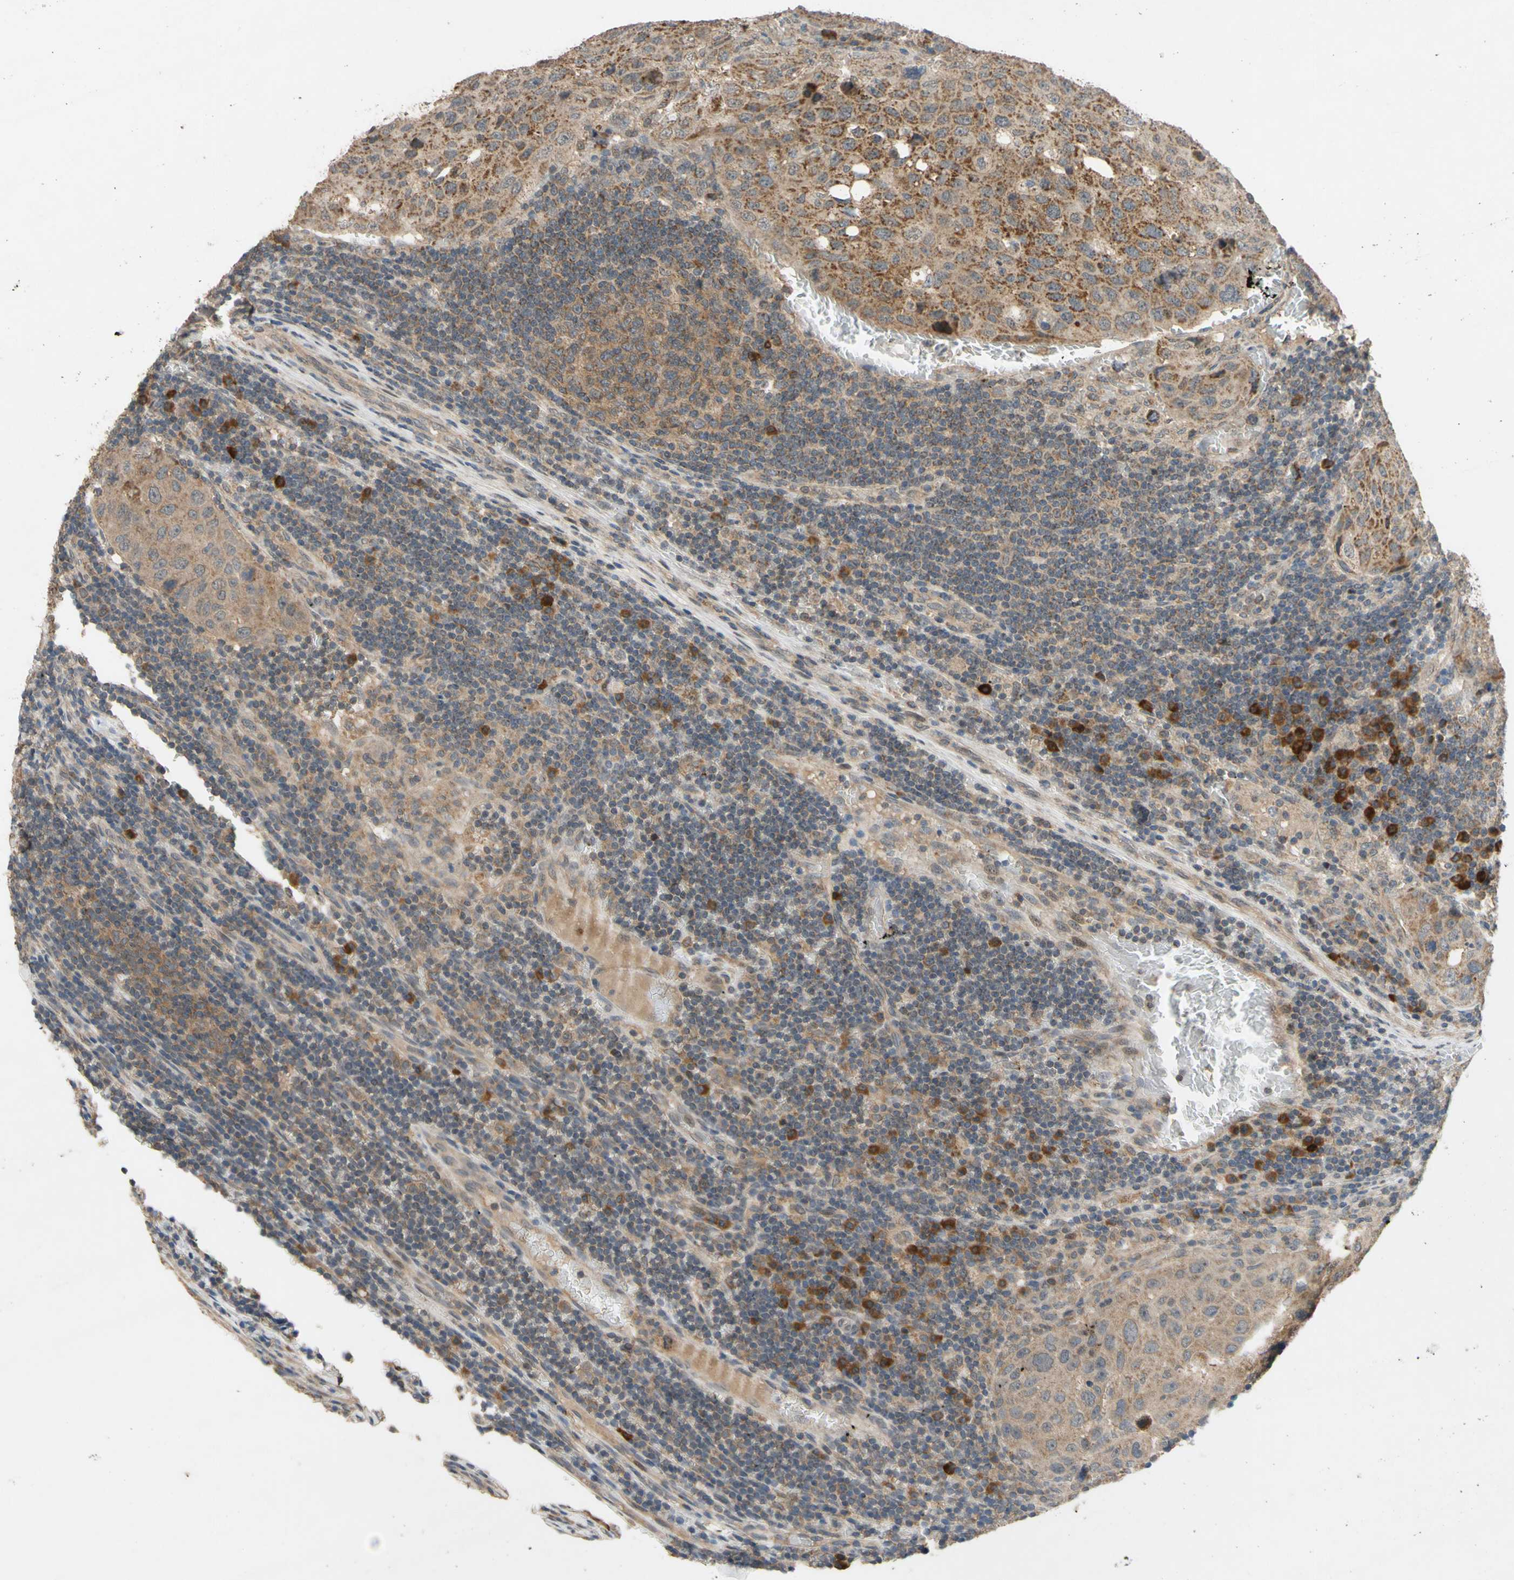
{"staining": {"intensity": "moderate", "quantity": ">75%", "location": "cytoplasmic/membranous"}, "tissue": "urothelial cancer", "cell_type": "Tumor cells", "image_type": "cancer", "snomed": [{"axis": "morphology", "description": "Urothelial carcinoma, High grade"}, {"axis": "topography", "description": "Lymph node"}, {"axis": "topography", "description": "Urinary bladder"}], "caption": "There is medium levels of moderate cytoplasmic/membranous staining in tumor cells of urothelial cancer, as demonstrated by immunohistochemical staining (brown color).", "gene": "CD164", "patient": {"sex": "male", "age": 51}}